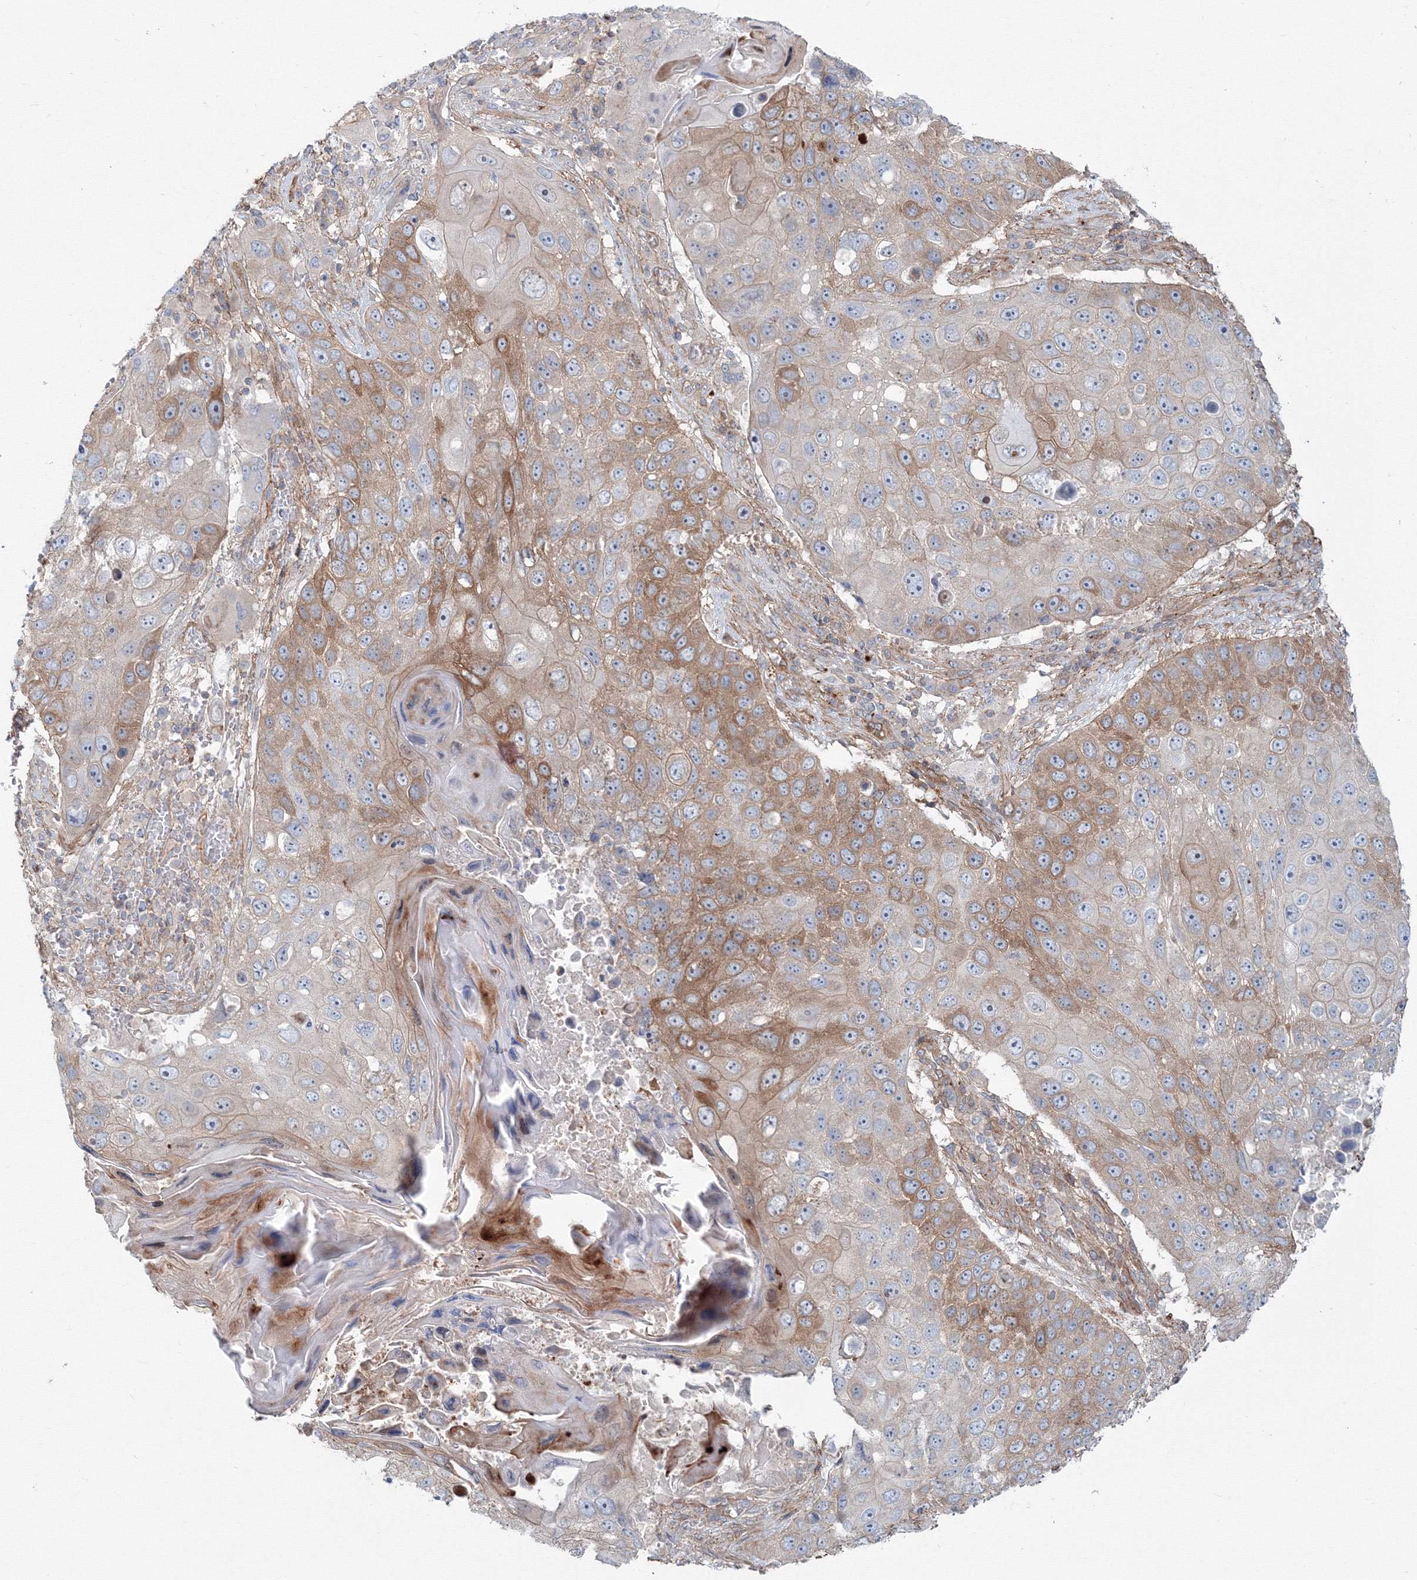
{"staining": {"intensity": "moderate", "quantity": "25%-75%", "location": "cytoplasmic/membranous"}, "tissue": "lung cancer", "cell_type": "Tumor cells", "image_type": "cancer", "snomed": [{"axis": "morphology", "description": "Squamous cell carcinoma, NOS"}, {"axis": "topography", "description": "Lung"}], "caption": "Protein staining of lung cancer tissue reveals moderate cytoplasmic/membranous staining in about 25%-75% of tumor cells.", "gene": "SH3PXD2A", "patient": {"sex": "male", "age": 61}}